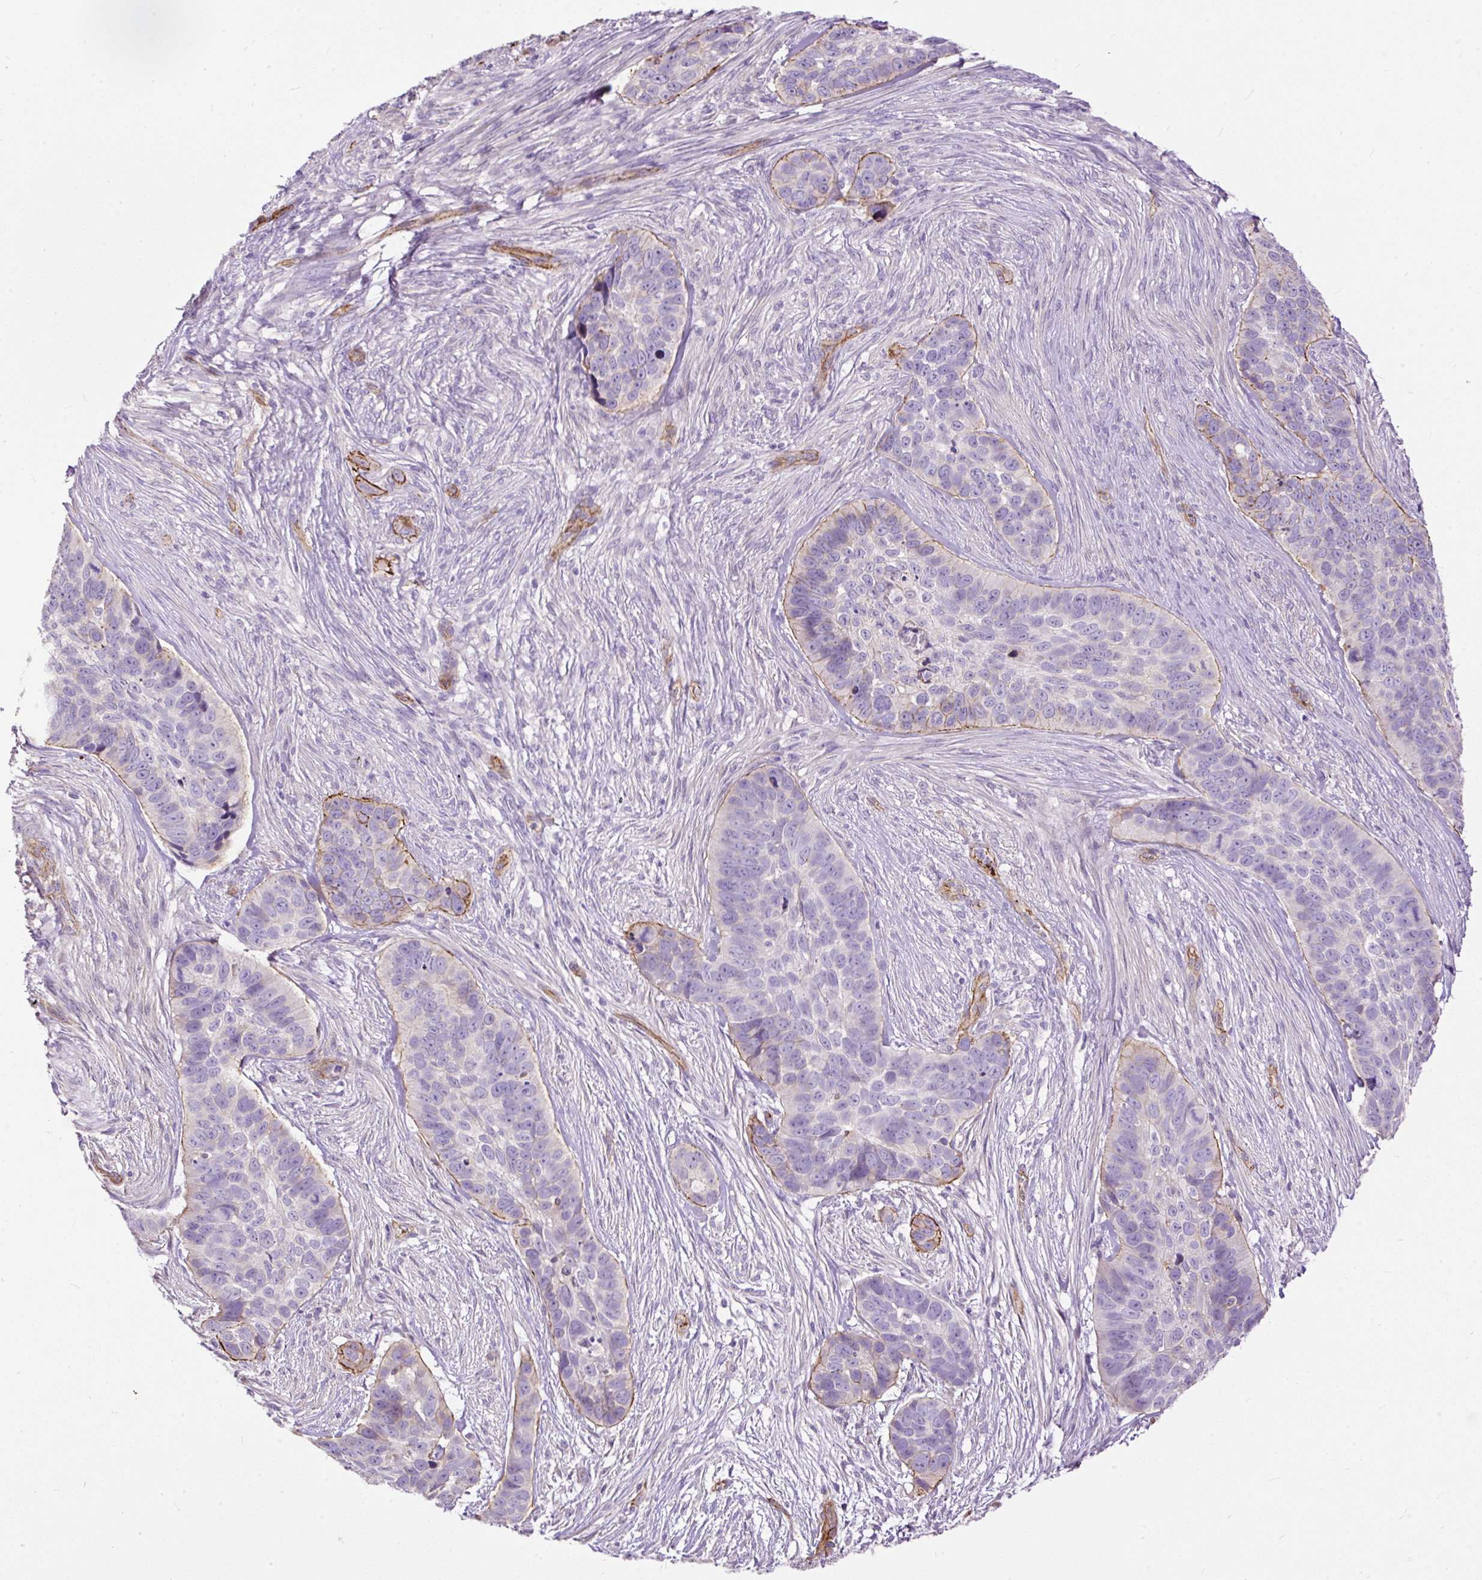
{"staining": {"intensity": "moderate", "quantity": "<25%", "location": "cytoplasmic/membranous"}, "tissue": "skin cancer", "cell_type": "Tumor cells", "image_type": "cancer", "snomed": [{"axis": "morphology", "description": "Basal cell carcinoma"}, {"axis": "topography", "description": "Skin"}], "caption": "Immunohistochemistry (DAB) staining of basal cell carcinoma (skin) exhibits moderate cytoplasmic/membranous protein staining in approximately <25% of tumor cells.", "gene": "MAGEB16", "patient": {"sex": "female", "age": 82}}